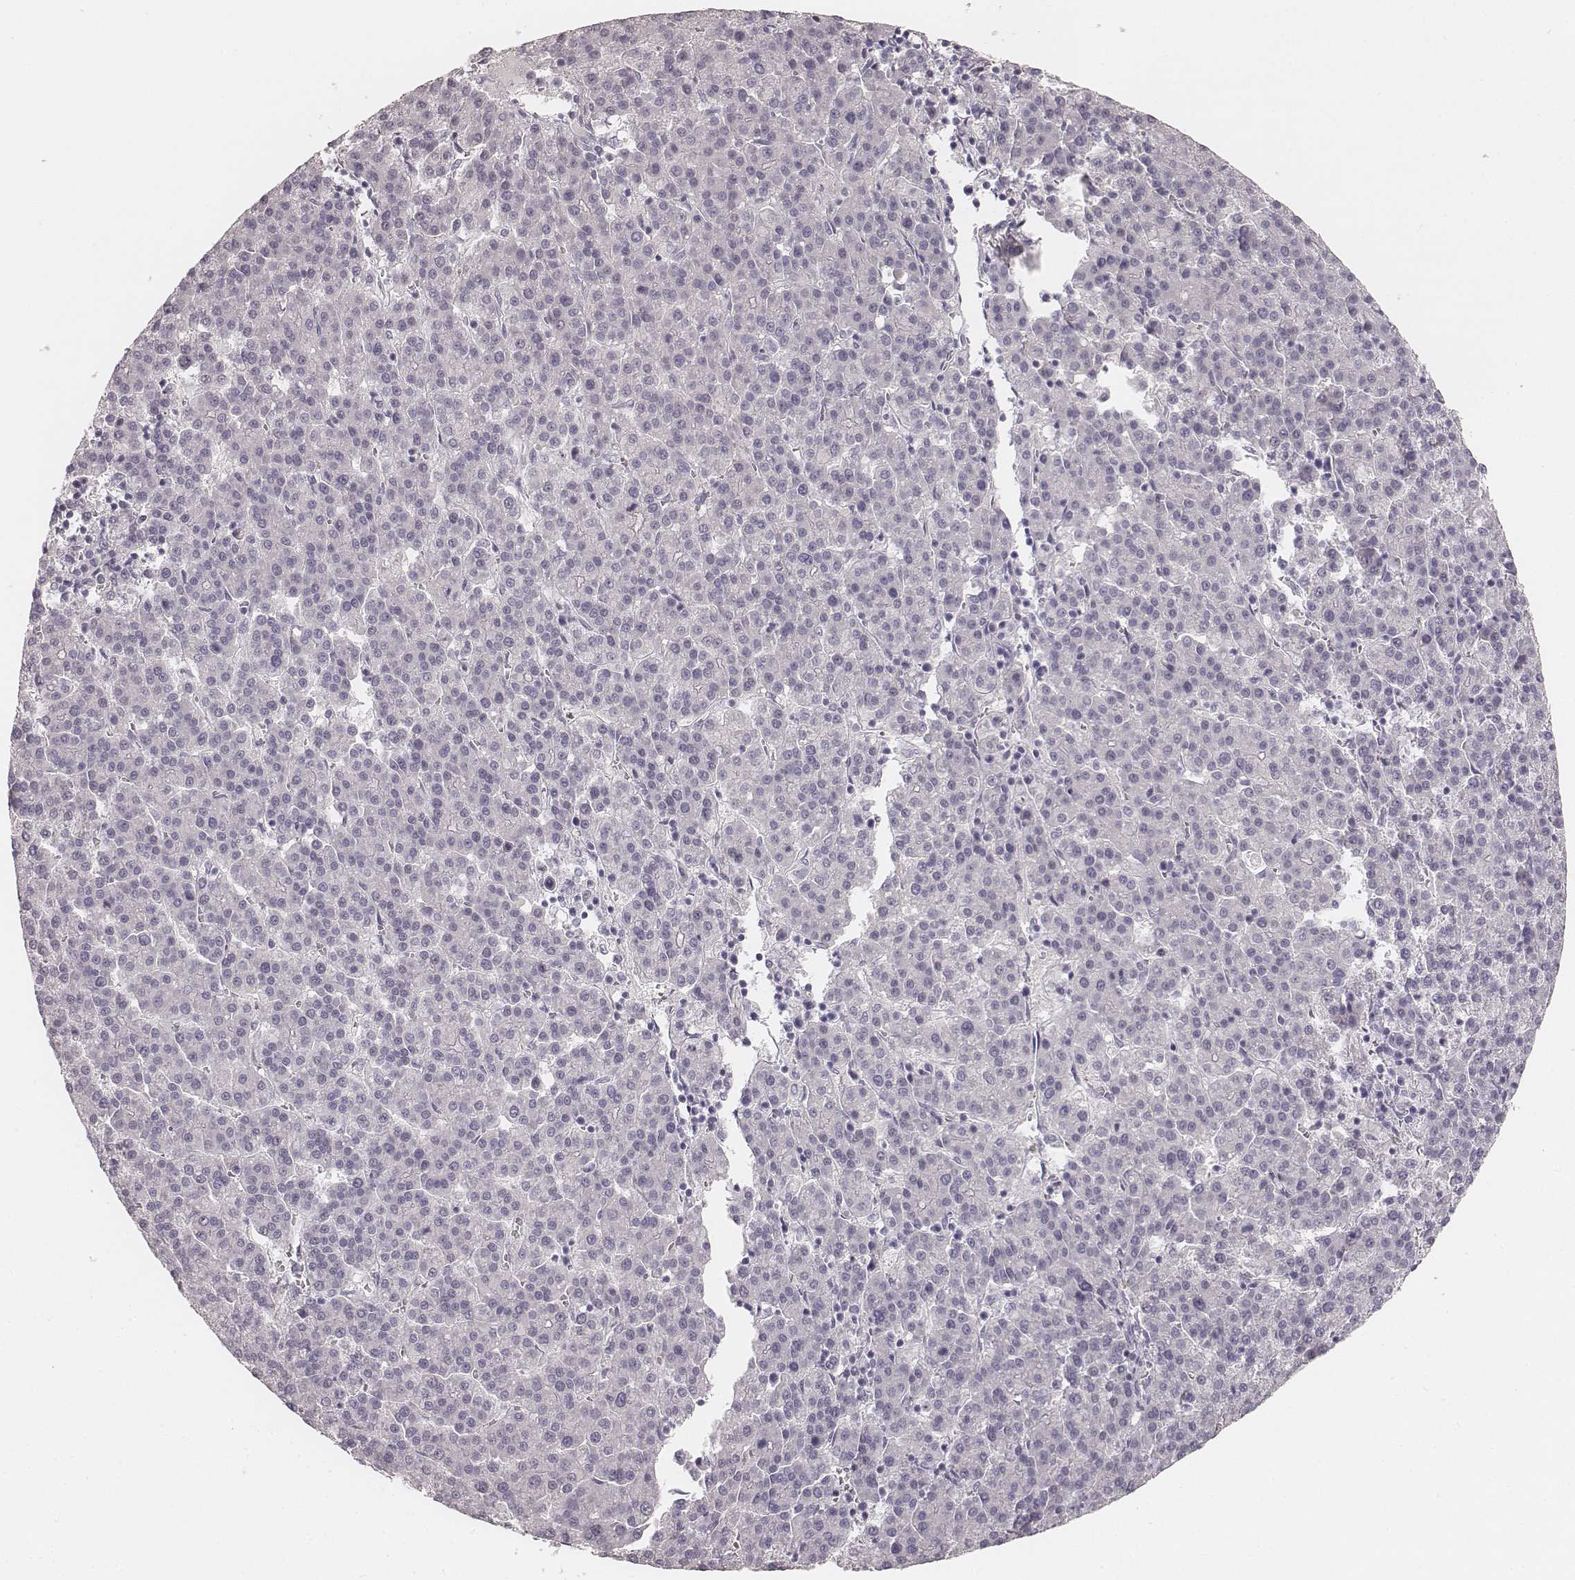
{"staining": {"intensity": "negative", "quantity": "none", "location": "none"}, "tissue": "liver cancer", "cell_type": "Tumor cells", "image_type": "cancer", "snomed": [{"axis": "morphology", "description": "Carcinoma, Hepatocellular, NOS"}, {"axis": "topography", "description": "Liver"}], "caption": "Immunohistochemical staining of human liver cancer (hepatocellular carcinoma) reveals no significant positivity in tumor cells.", "gene": "KRT31", "patient": {"sex": "female", "age": 58}}